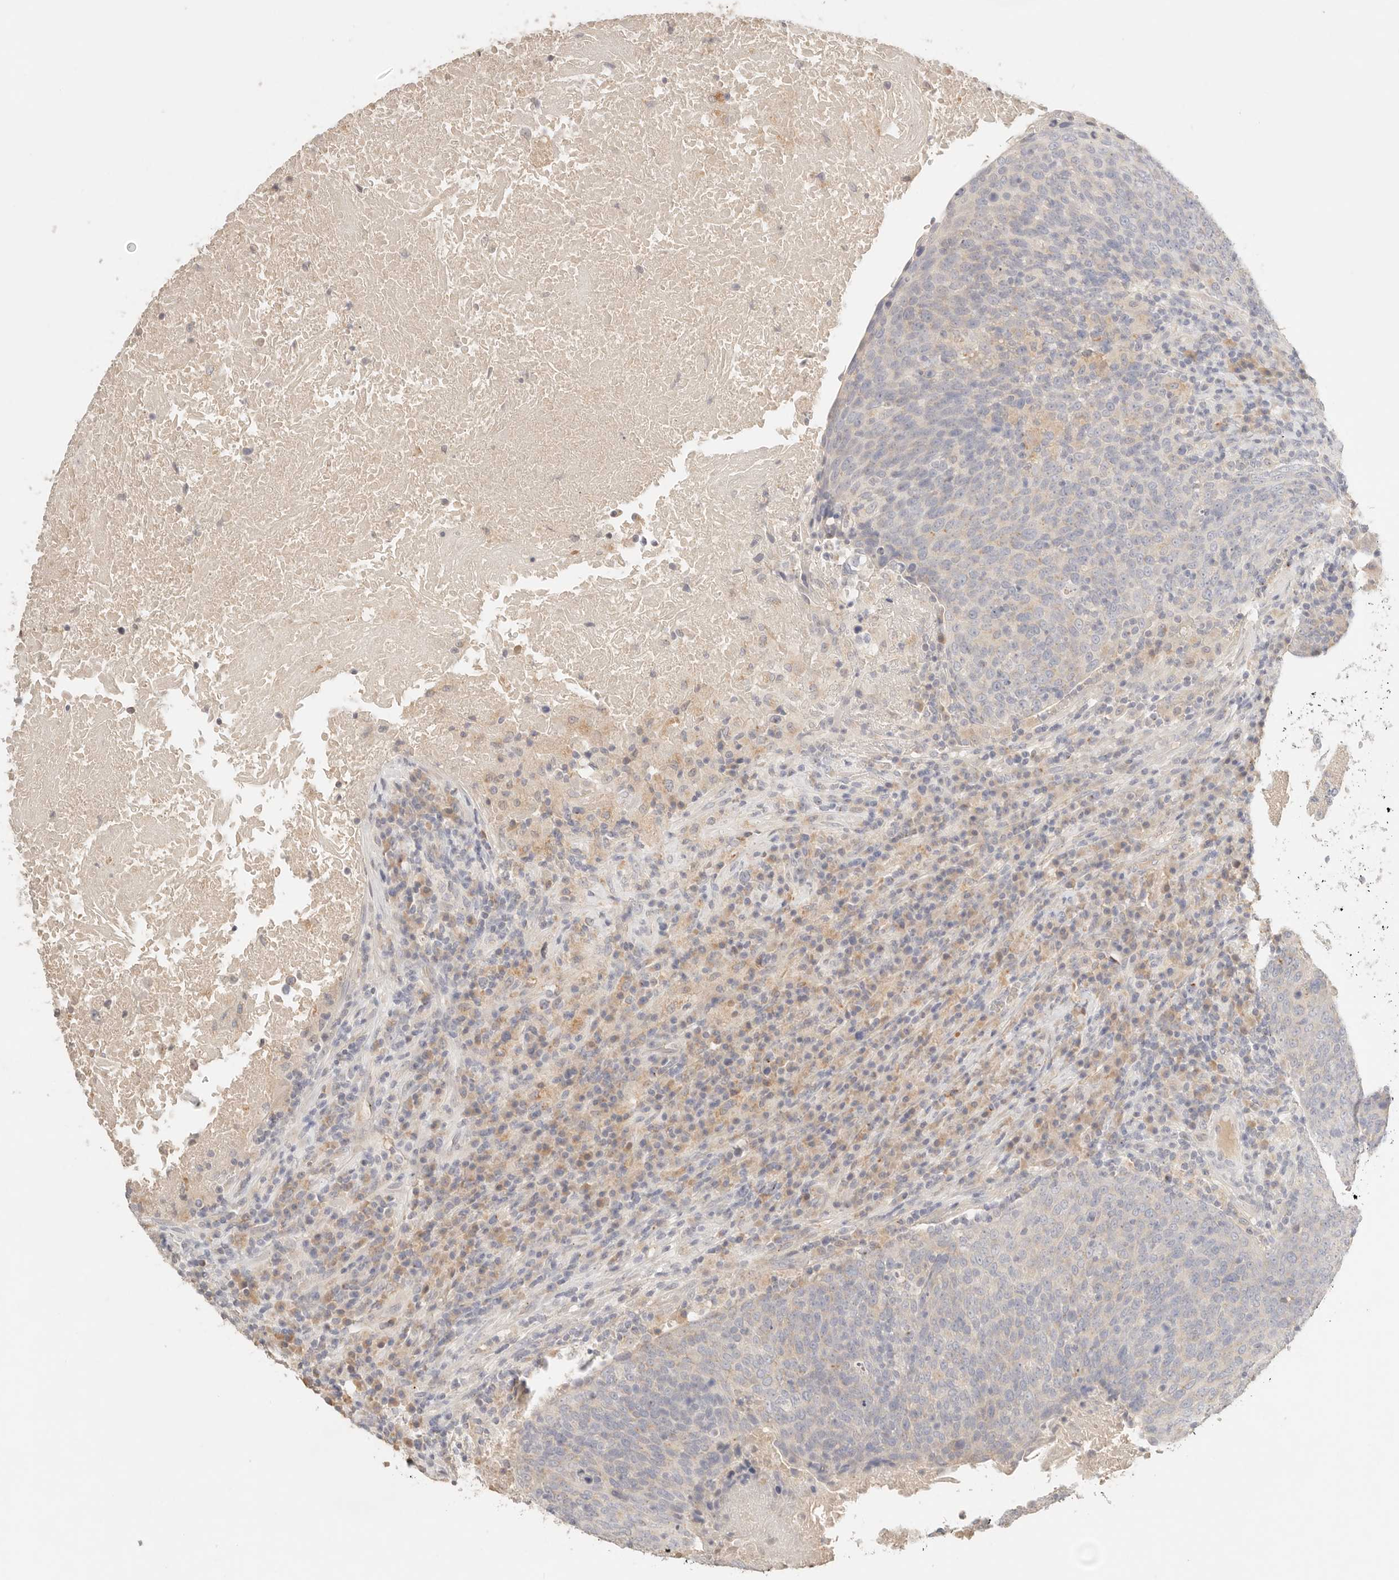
{"staining": {"intensity": "negative", "quantity": "none", "location": "none"}, "tissue": "head and neck cancer", "cell_type": "Tumor cells", "image_type": "cancer", "snomed": [{"axis": "morphology", "description": "Squamous cell carcinoma, NOS"}, {"axis": "morphology", "description": "Squamous cell carcinoma, metastatic, NOS"}, {"axis": "topography", "description": "Lymph node"}, {"axis": "topography", "description": "Head-Neck"}], "caption": "This is an IHC image of head and neck metastatic squamous cell carcinoma. There is no positivity in tumor cells.", "gene": "CEP120", "patient": {"sex": "male", "age": 62}}